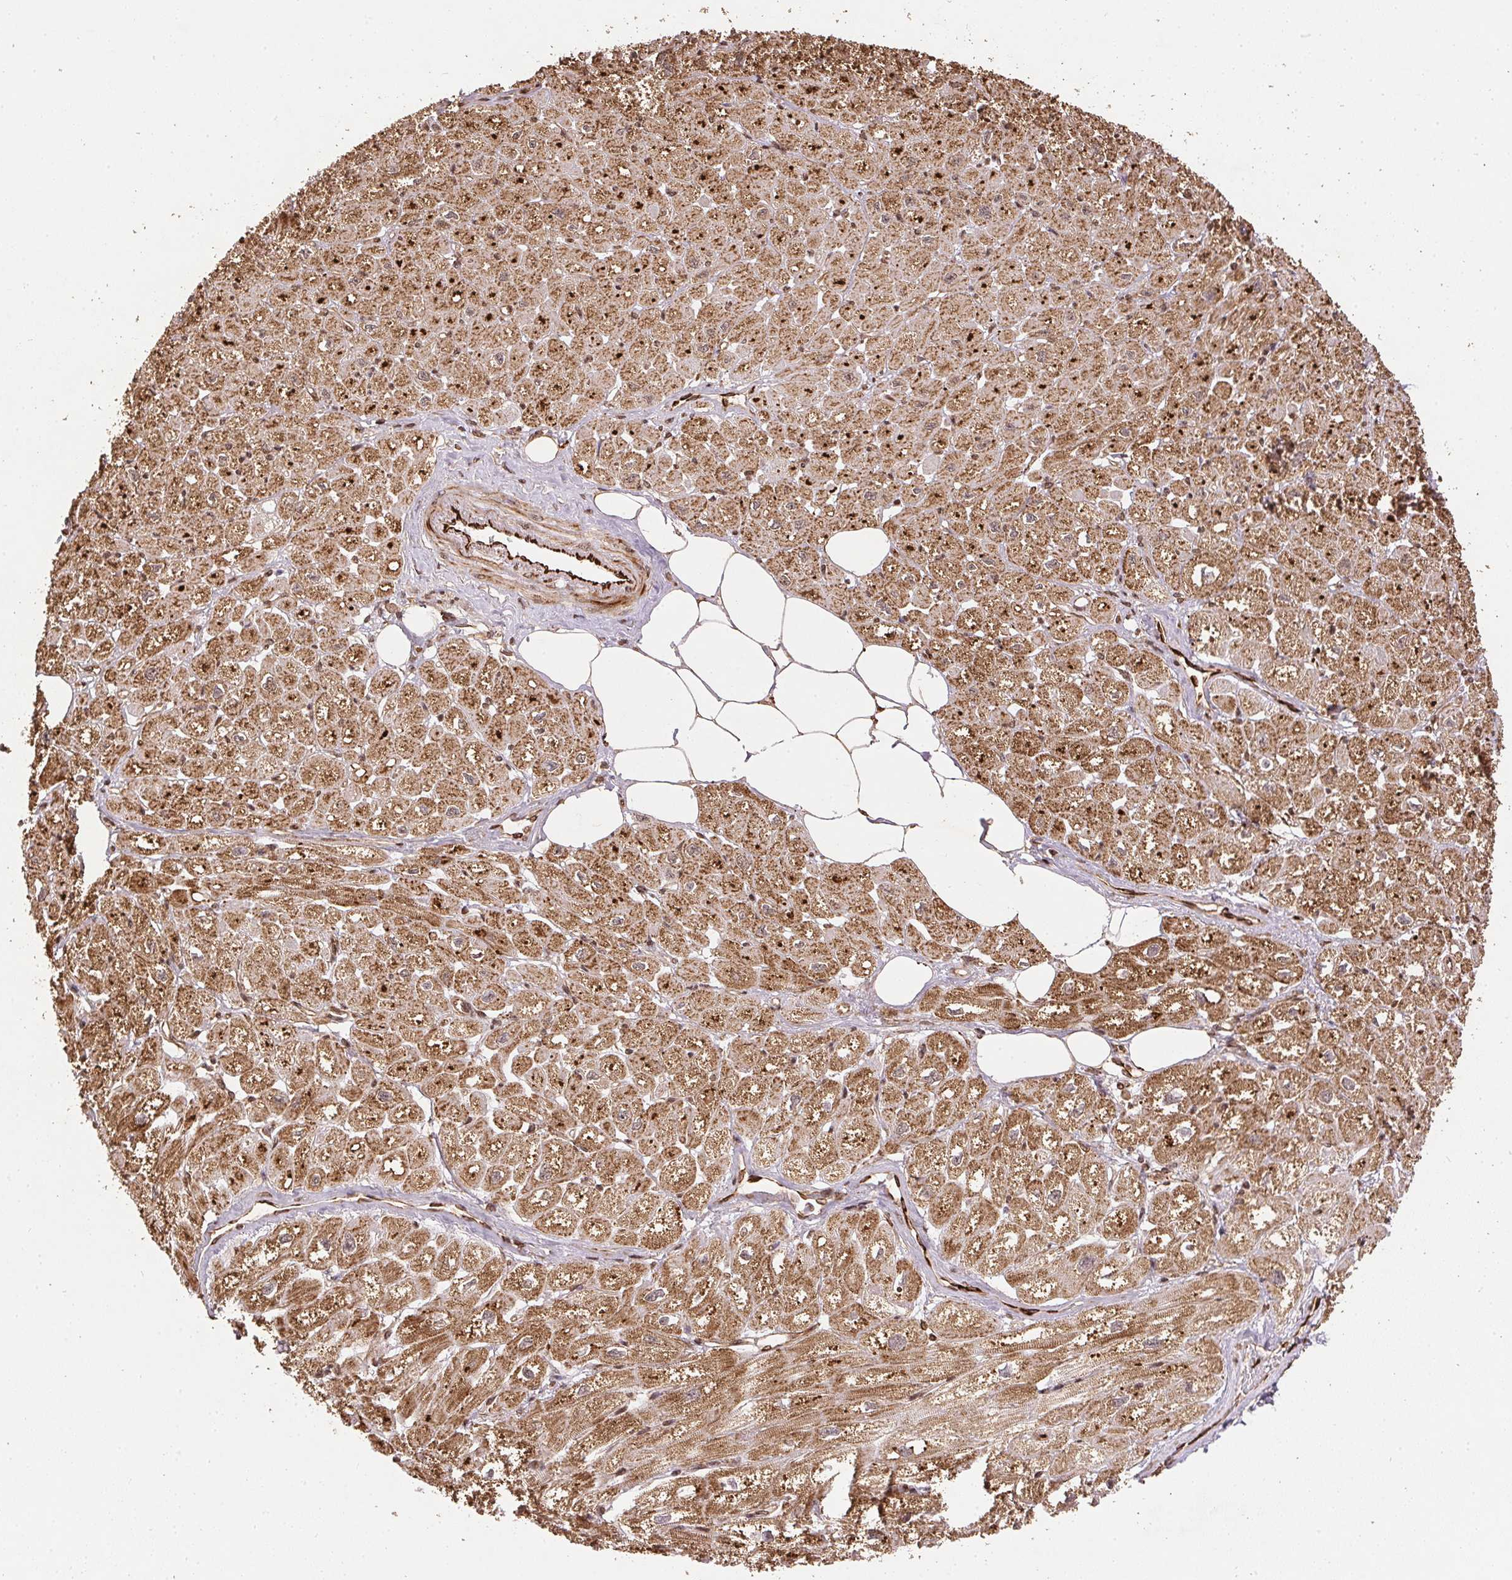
{"staining": {"intensity": "strong", "quantity": ">75%", "location": "cytoplasmic/membranous"}, "tissue": "heart muscle", "cell_type": "Cardiomyocytes", "image_type": "normal", "snomed": [{"axis": "morphology", "description": "Normal tissue, NOS"}, {"axis": "topography", "description": "Heart"}], "caption": "Protein staining exhibits strong cytoplasmic/membranous expression in about >75% of cardiomyocytes in benign heart muscle. (Brightfield microscopy of DAB IHC at high magnification).", "gene": "SPRED2", "patient": {"sex": "female", "age": 62}}